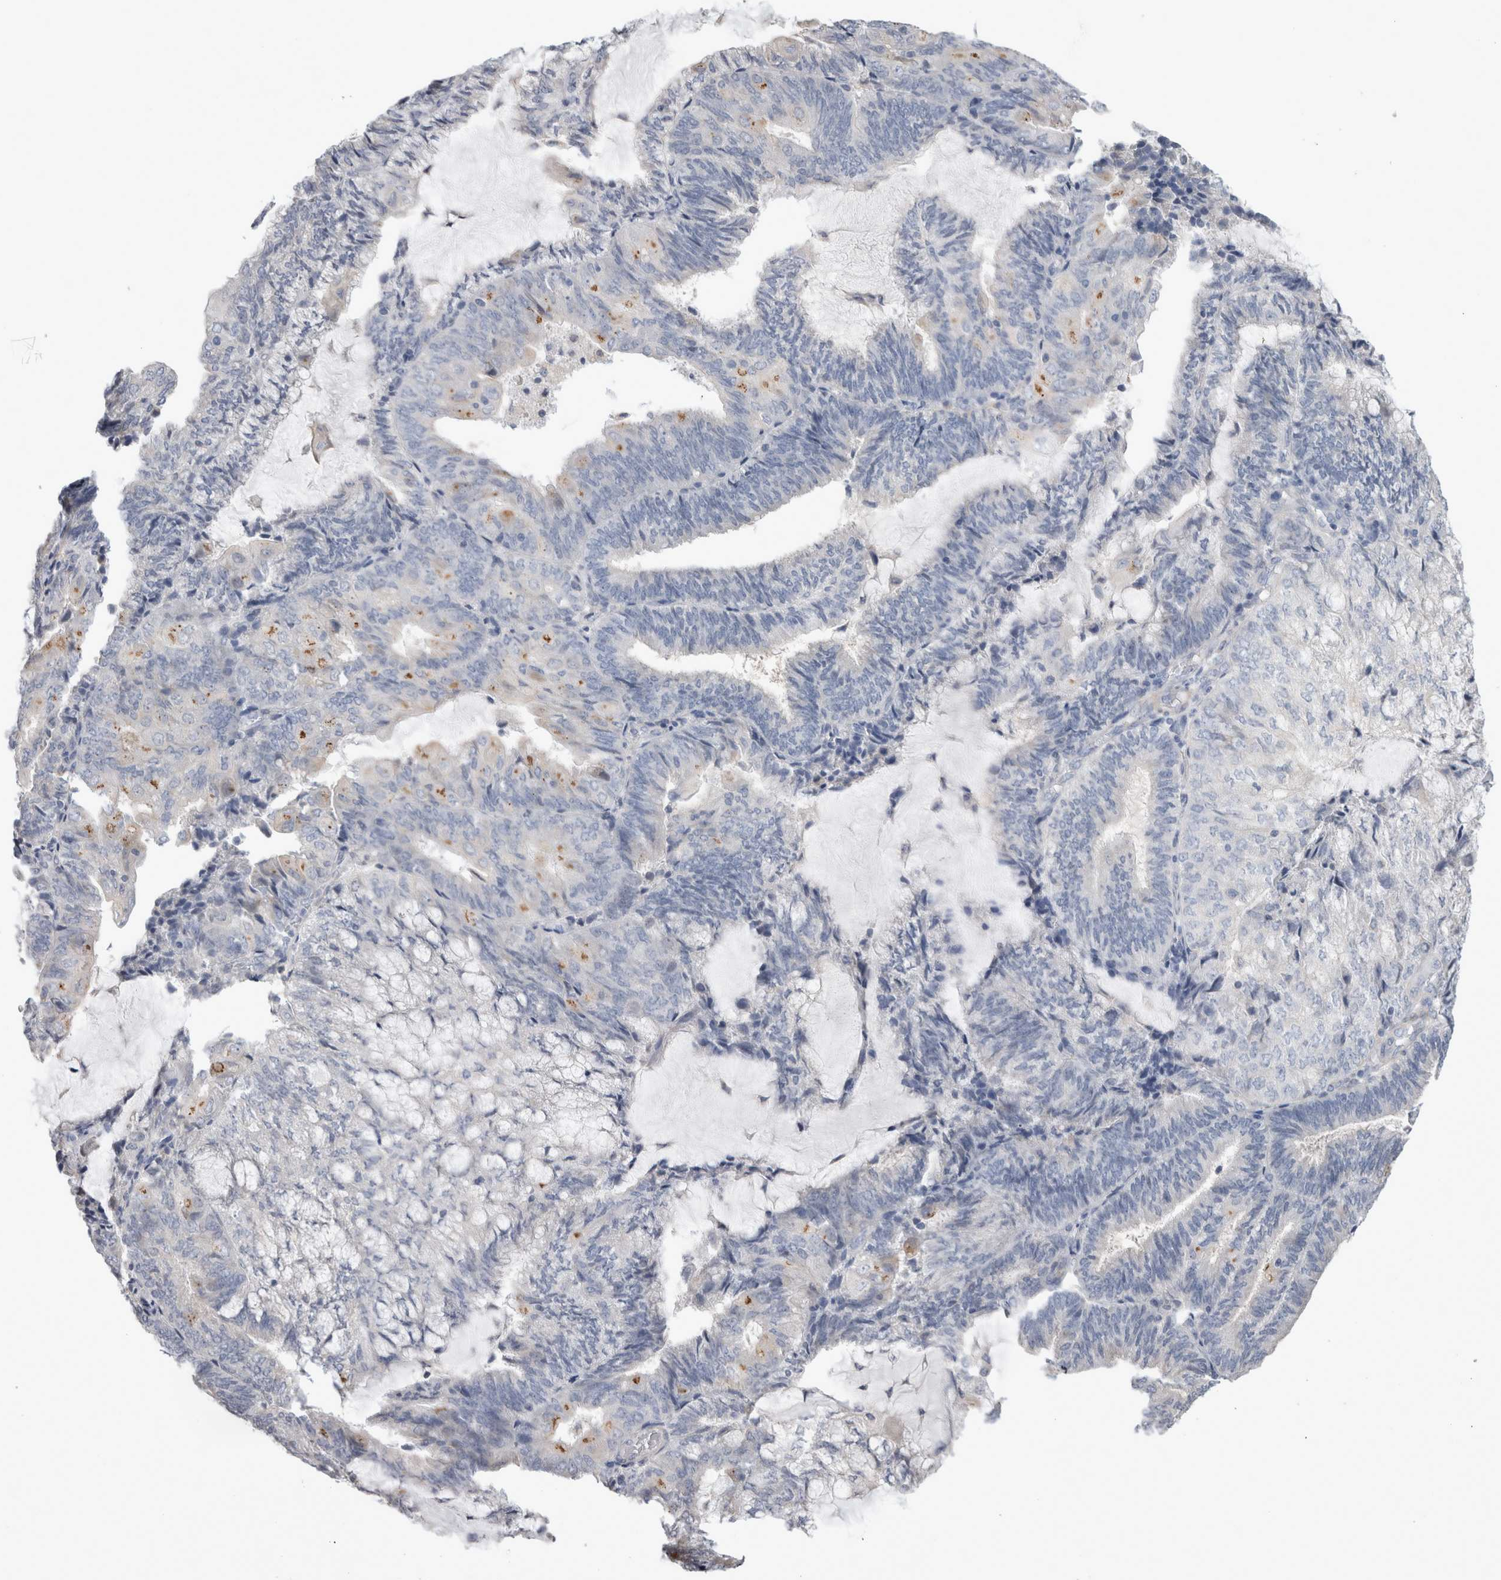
{"staining": {"intensity": "negative", "quantity": "none", "location": "none"}, "tissue": "endometrial cancer", "cell_type": "Tumor cells", "image_type": "cancer", "snomed": [{"axis": "morphology", "description": "Adenocarcinoma, NOS"}, {"axis": "topography", "description": "Endometrium"}], "caption": "This is a image of immunohistochemistry (IHC) staining of endometrial cancer (adenocarcinoma), which shows no expression in tumor cells.", "gene": "SMAP2", "patient": {"sex": "female", "age": 81}}